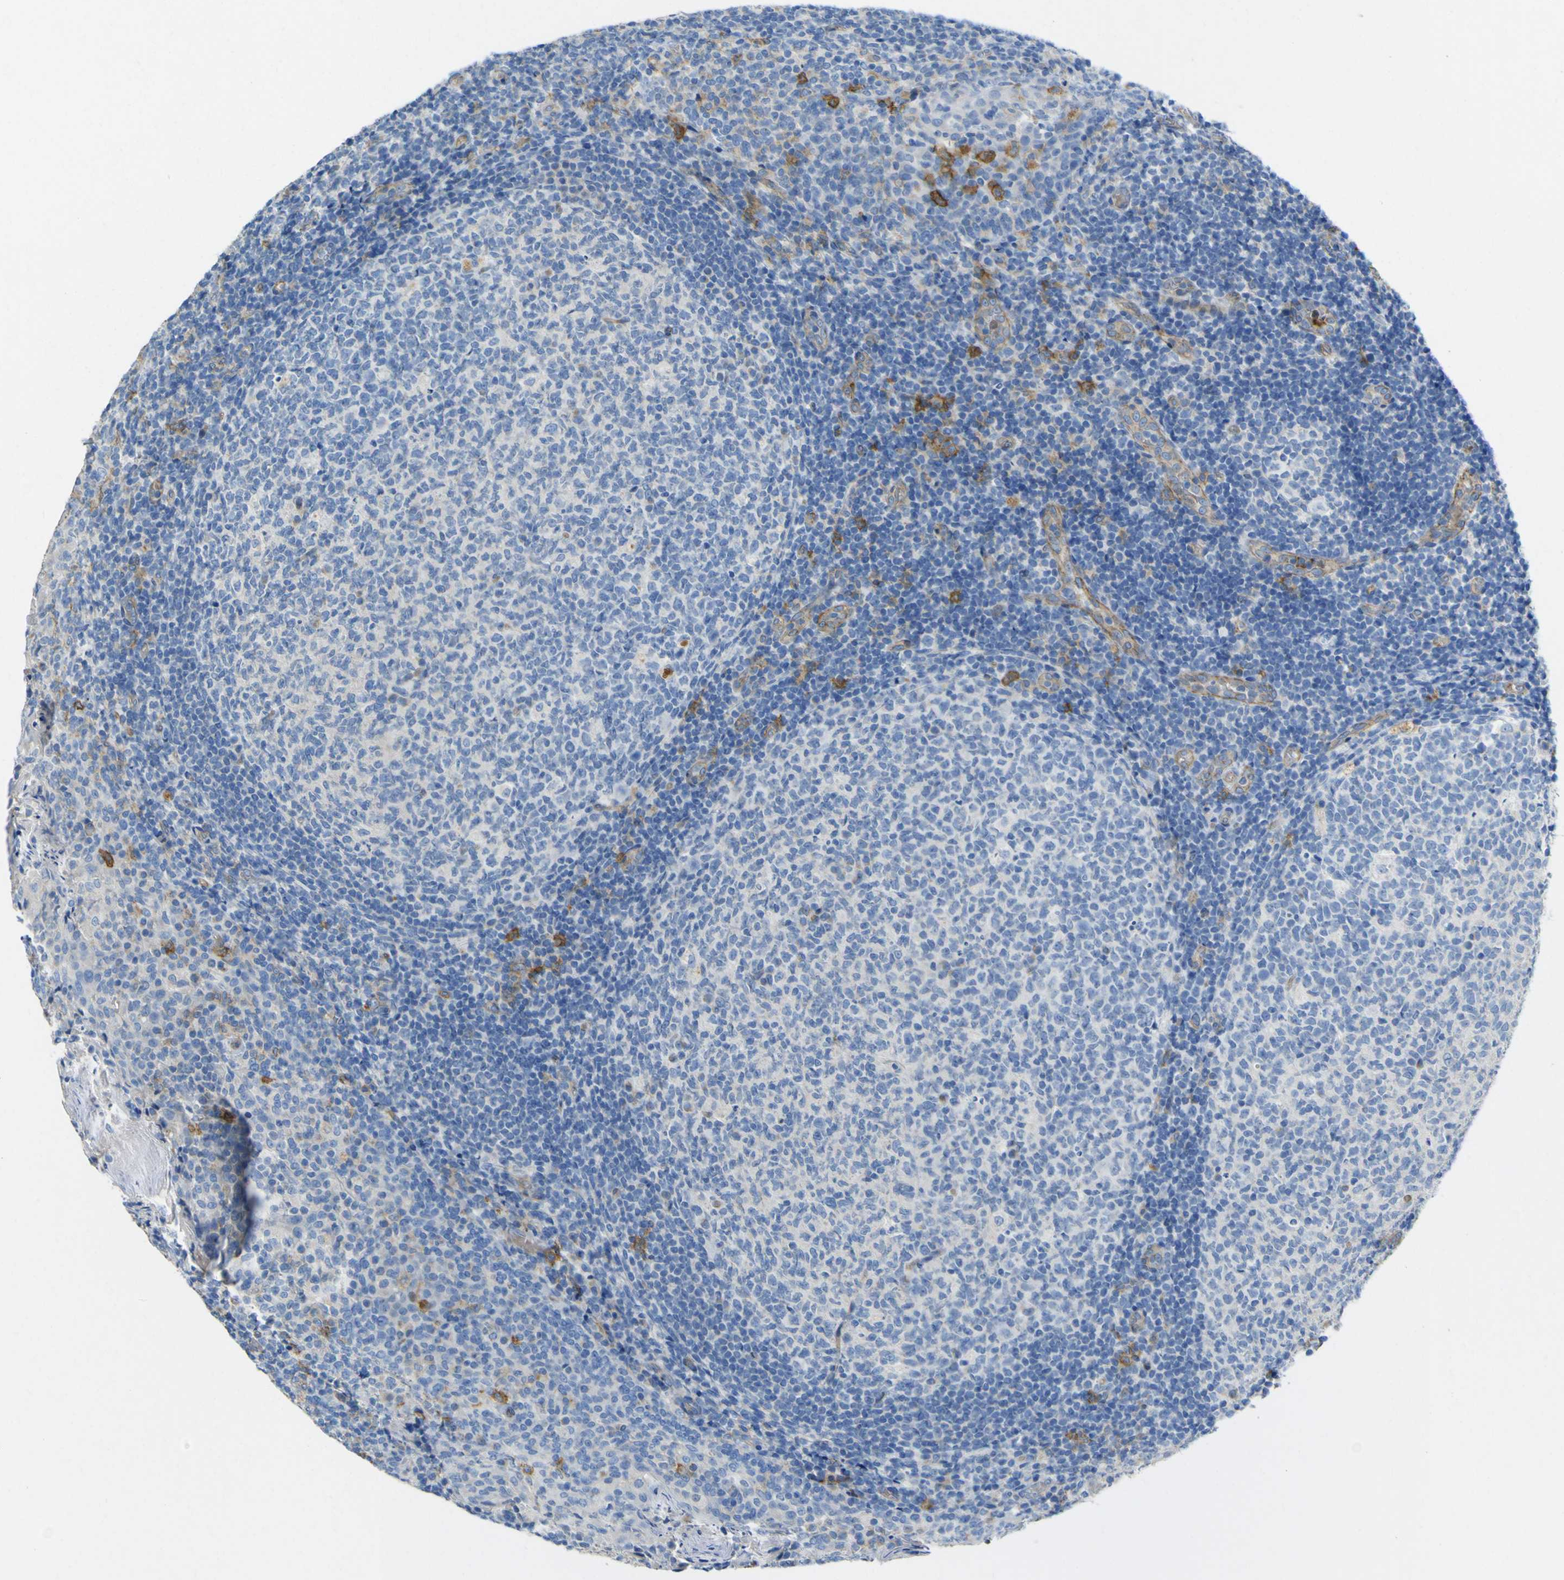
{"staining": {"intensity": "negative", "quantity": "none", "location": "none"}, "tissue": "tonsil", "cell_type": "Germinal center cells", "image_type": "normal", "snomed": [{"axis": "morphology", "description": "Normal tissue, NOS"}, {"axis": "topography", "description": "Tonsil"}], "caption": "DAB immunohistochemical staining of normal human tonsil displays no significant staining in germinal center cells. (Immunohistochemistry, brightfield microscopy, high magnification).", "gene": "CD93", "patient": {"sex": "female", "age": 19}}